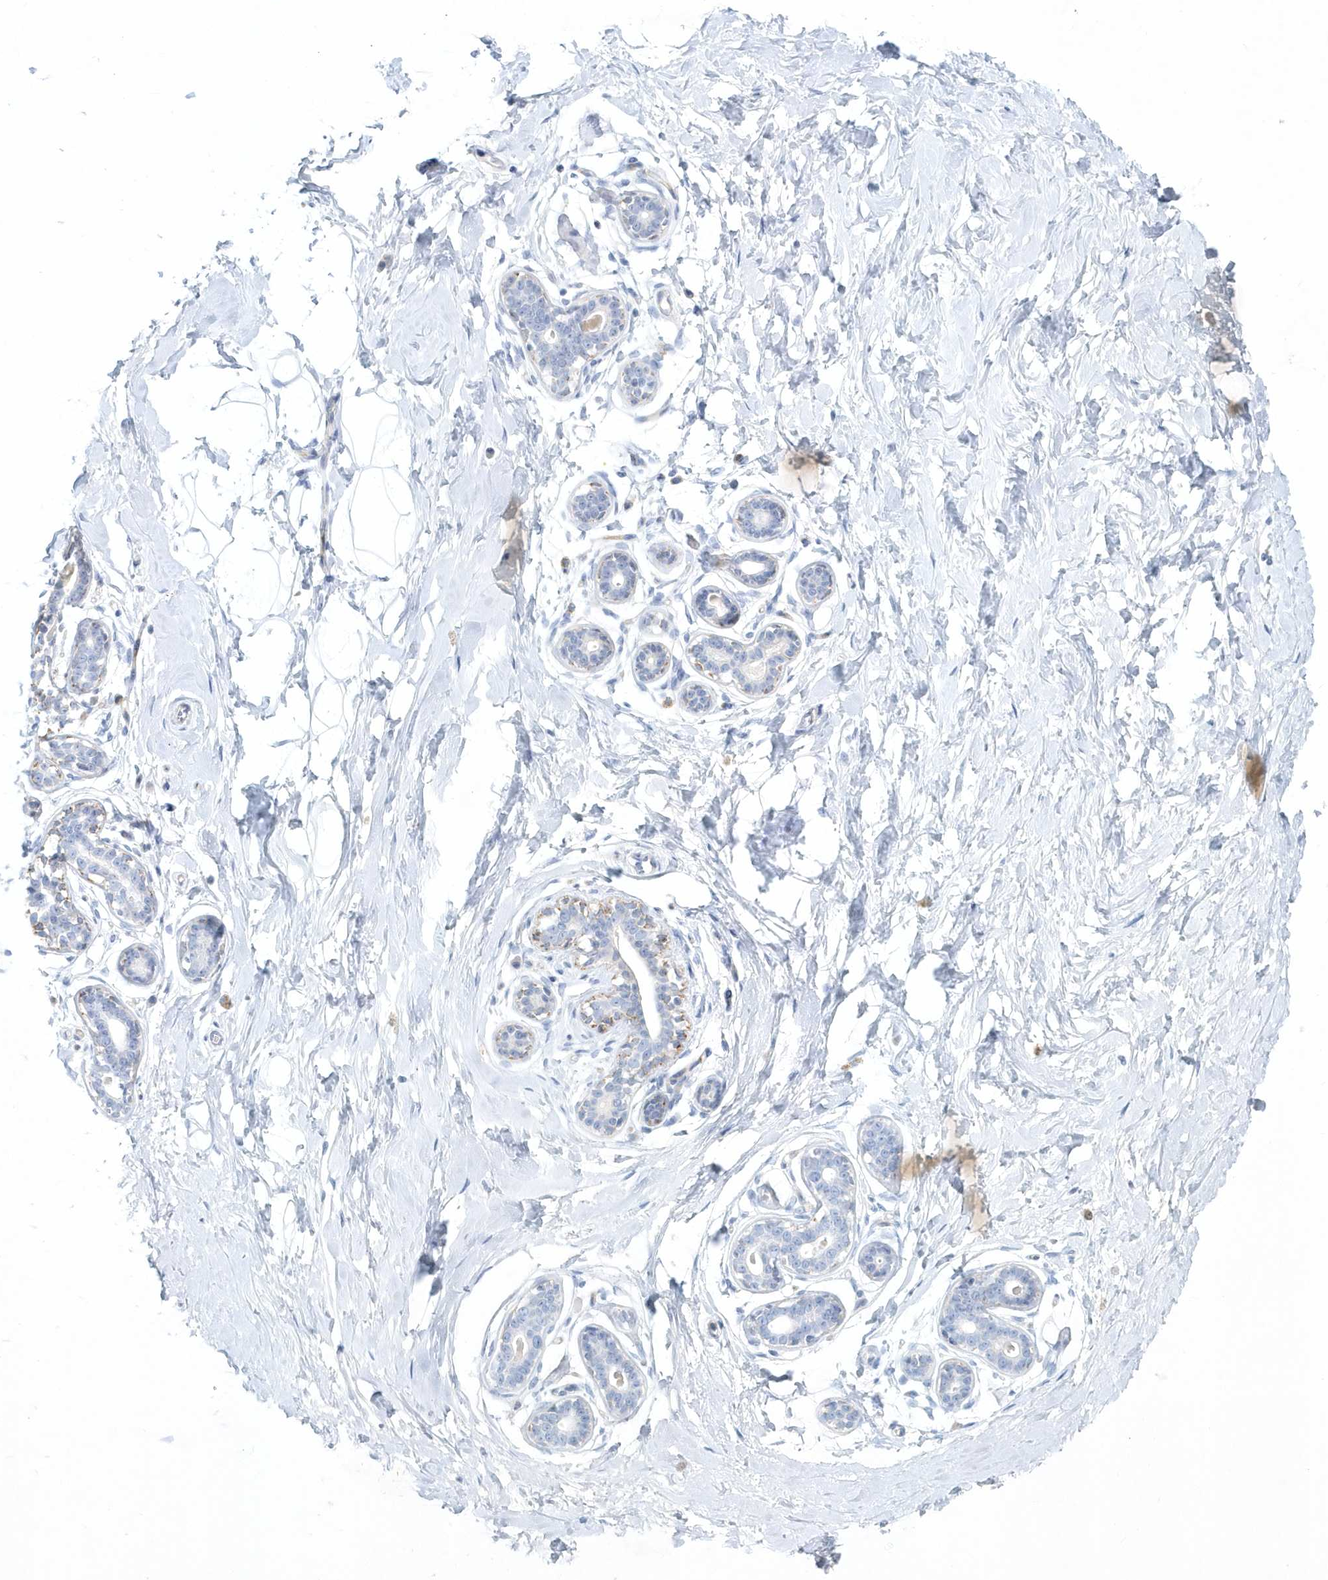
{"staining": {"intensity": "negative", "quantity": "none", "location": "none"}, "tissue": "breast", "cell_type": "Adipocytes", "image_type": "normal", "snomed": [{"axis": "morphology", "description": "Normal tissue, NOS"}, {"axis": "morphology", "description": "Adenoma, NOS"}, {"axis": "topography", "description": "Breast"}], "caption": "Immunohistochemistry (IHC) photomicrograph of unremarkable human breast stained for a protein (brown), which exhibits no expression in adipocytes.", "gene": "DNAH1", "patient": {"sex": "female", "age": 23}}